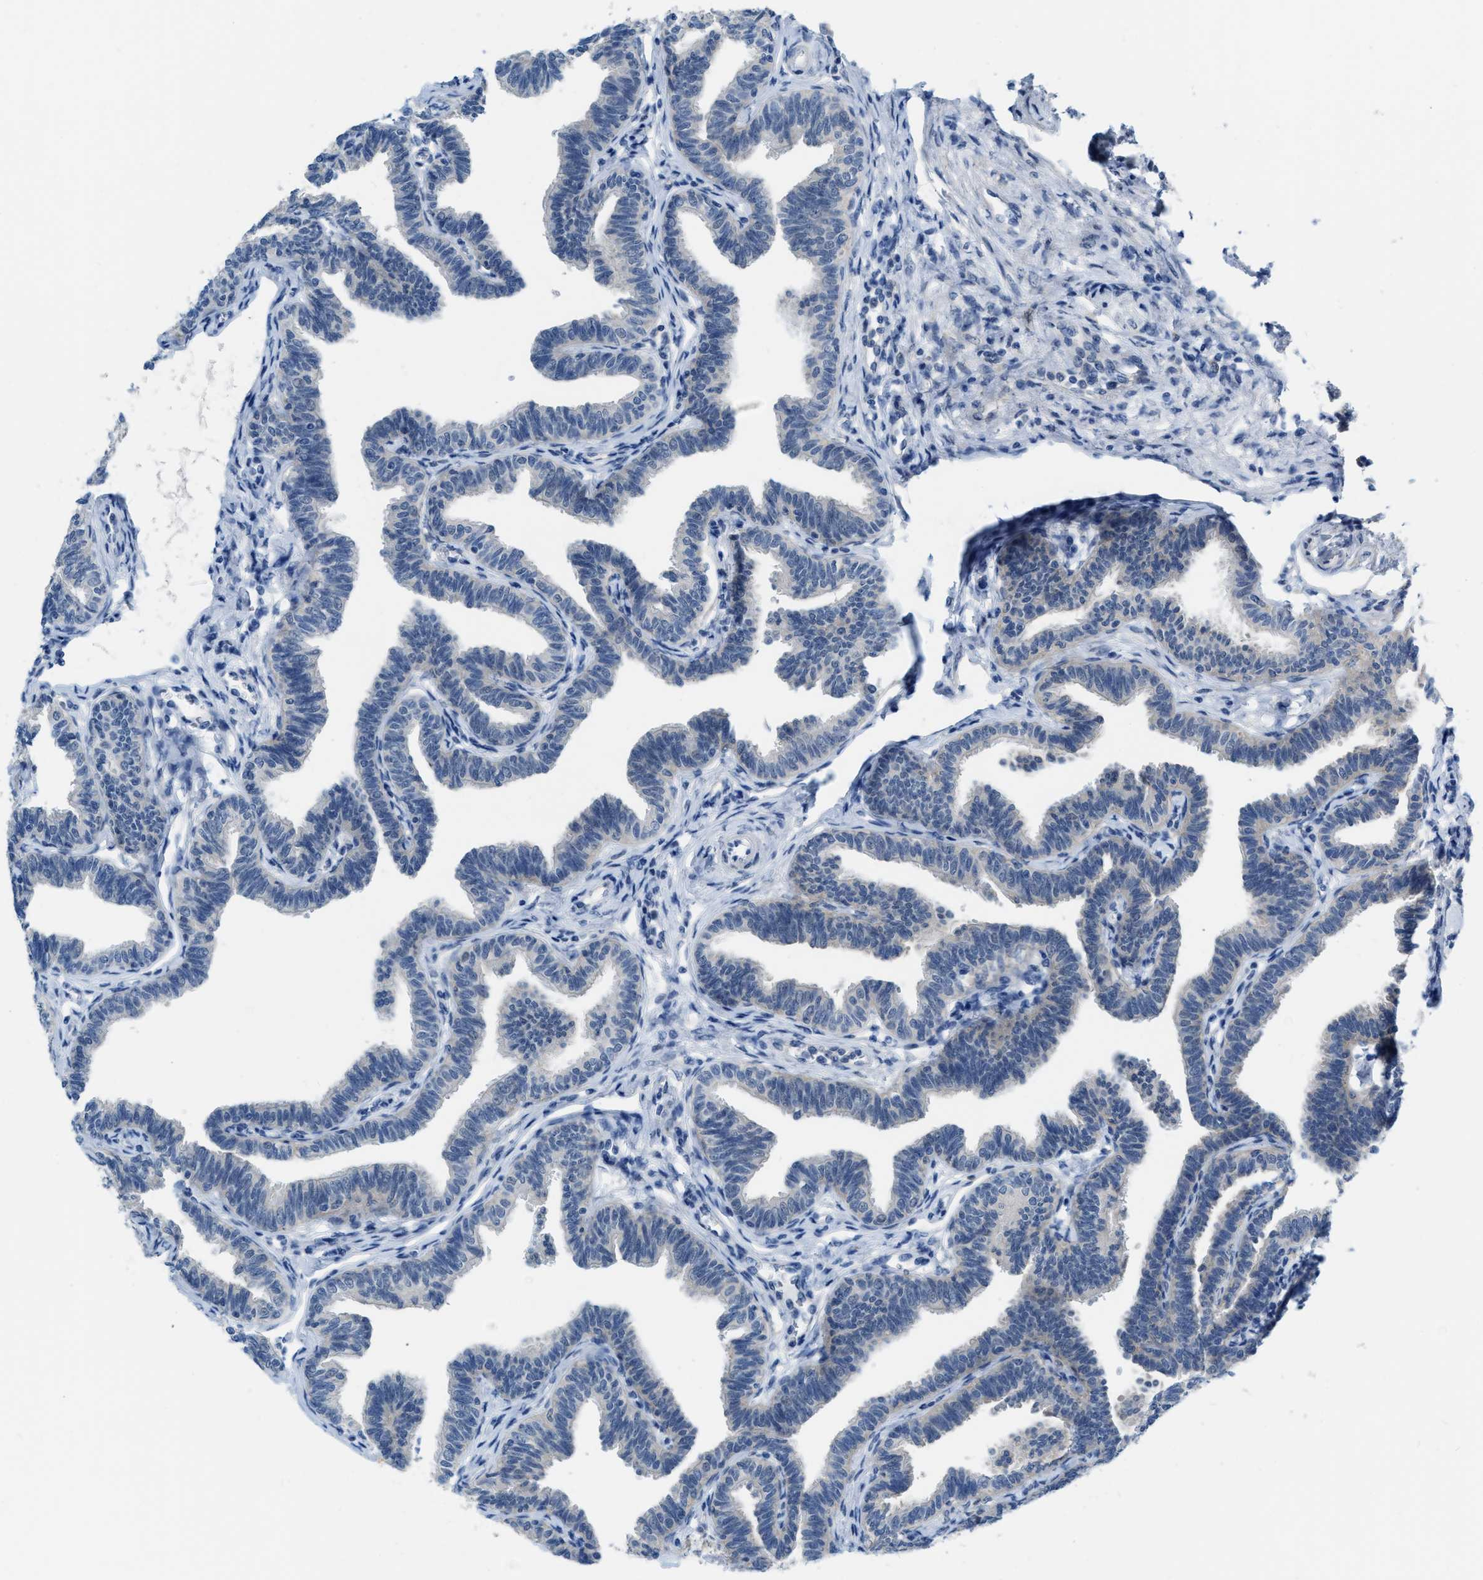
{"staining": {"intensity": "negative", "quantity": "none", "location": "none"}, "tissue": "fallopian tube", "cell_type": "Glandular cells", "image_type": "normal", "snomed": [{"axis": "morphology", "description": "Normal tissue, NOS"}, {"axis": "topography", "description": "Fallopian tube"}, {"axis": "topography", "description": "Ovary"}], "caption": "Immunohistochemical staining of normal human fallopian tube demonstrates no significant positivity in glandular cells. (Stains: DAB (3,3'-diaminobenzidine) IHC with hematoxylin counter stain, Microscopy: brightfield microscopy at high magnification).", "gene": "PHRF1", "patient": {"sex": "female", "age": 23}}